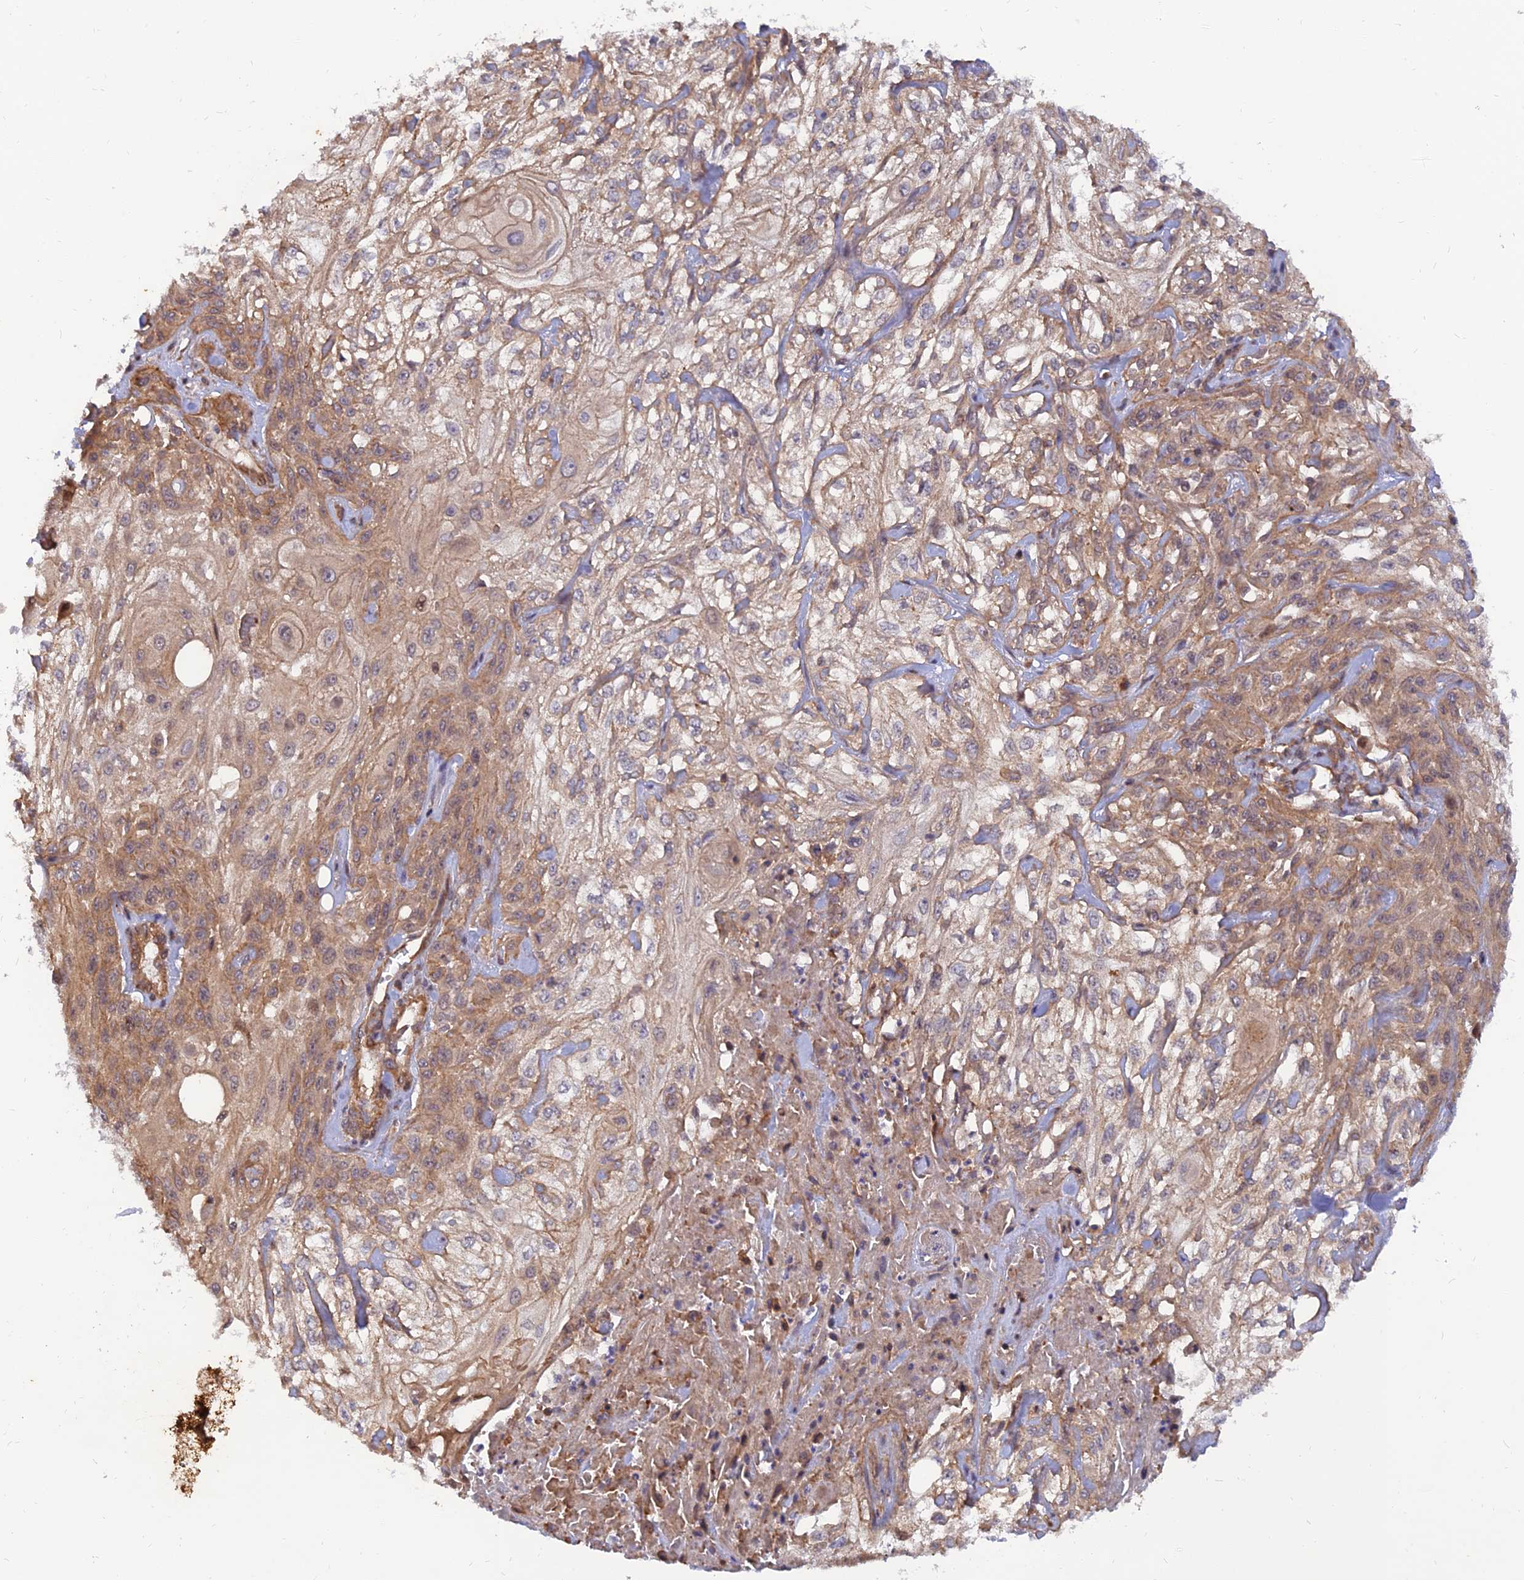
{"staining": {"intensity": "moderate", "quantity": ">75%", "location": "cytoplasmic/membranous"}, "tissue": "skin cancer", "cell_type": "Tumor cells", "image_type": "cancer", "snomed": [{"axis": "morphology", "description": "Squamous cell carcinoma, NOS"}, {"axis": "morphology", "description": "Squamous cell carcinoma, metastatic, NOS"}, {"axis": "topography", "description": "Skin"}, {"axis": "topography", "description": "Lymph node"}], "caption": "A high-resolution histopathology image shows IHC staining of skin metastatic squamous cell carcinoma, which demonstrates moderate cytoplasmic/membranous positivity in approximately >75% of tumor cells.", "gene": "WDR41", "patient": {"sex": "male", "age": 75}}